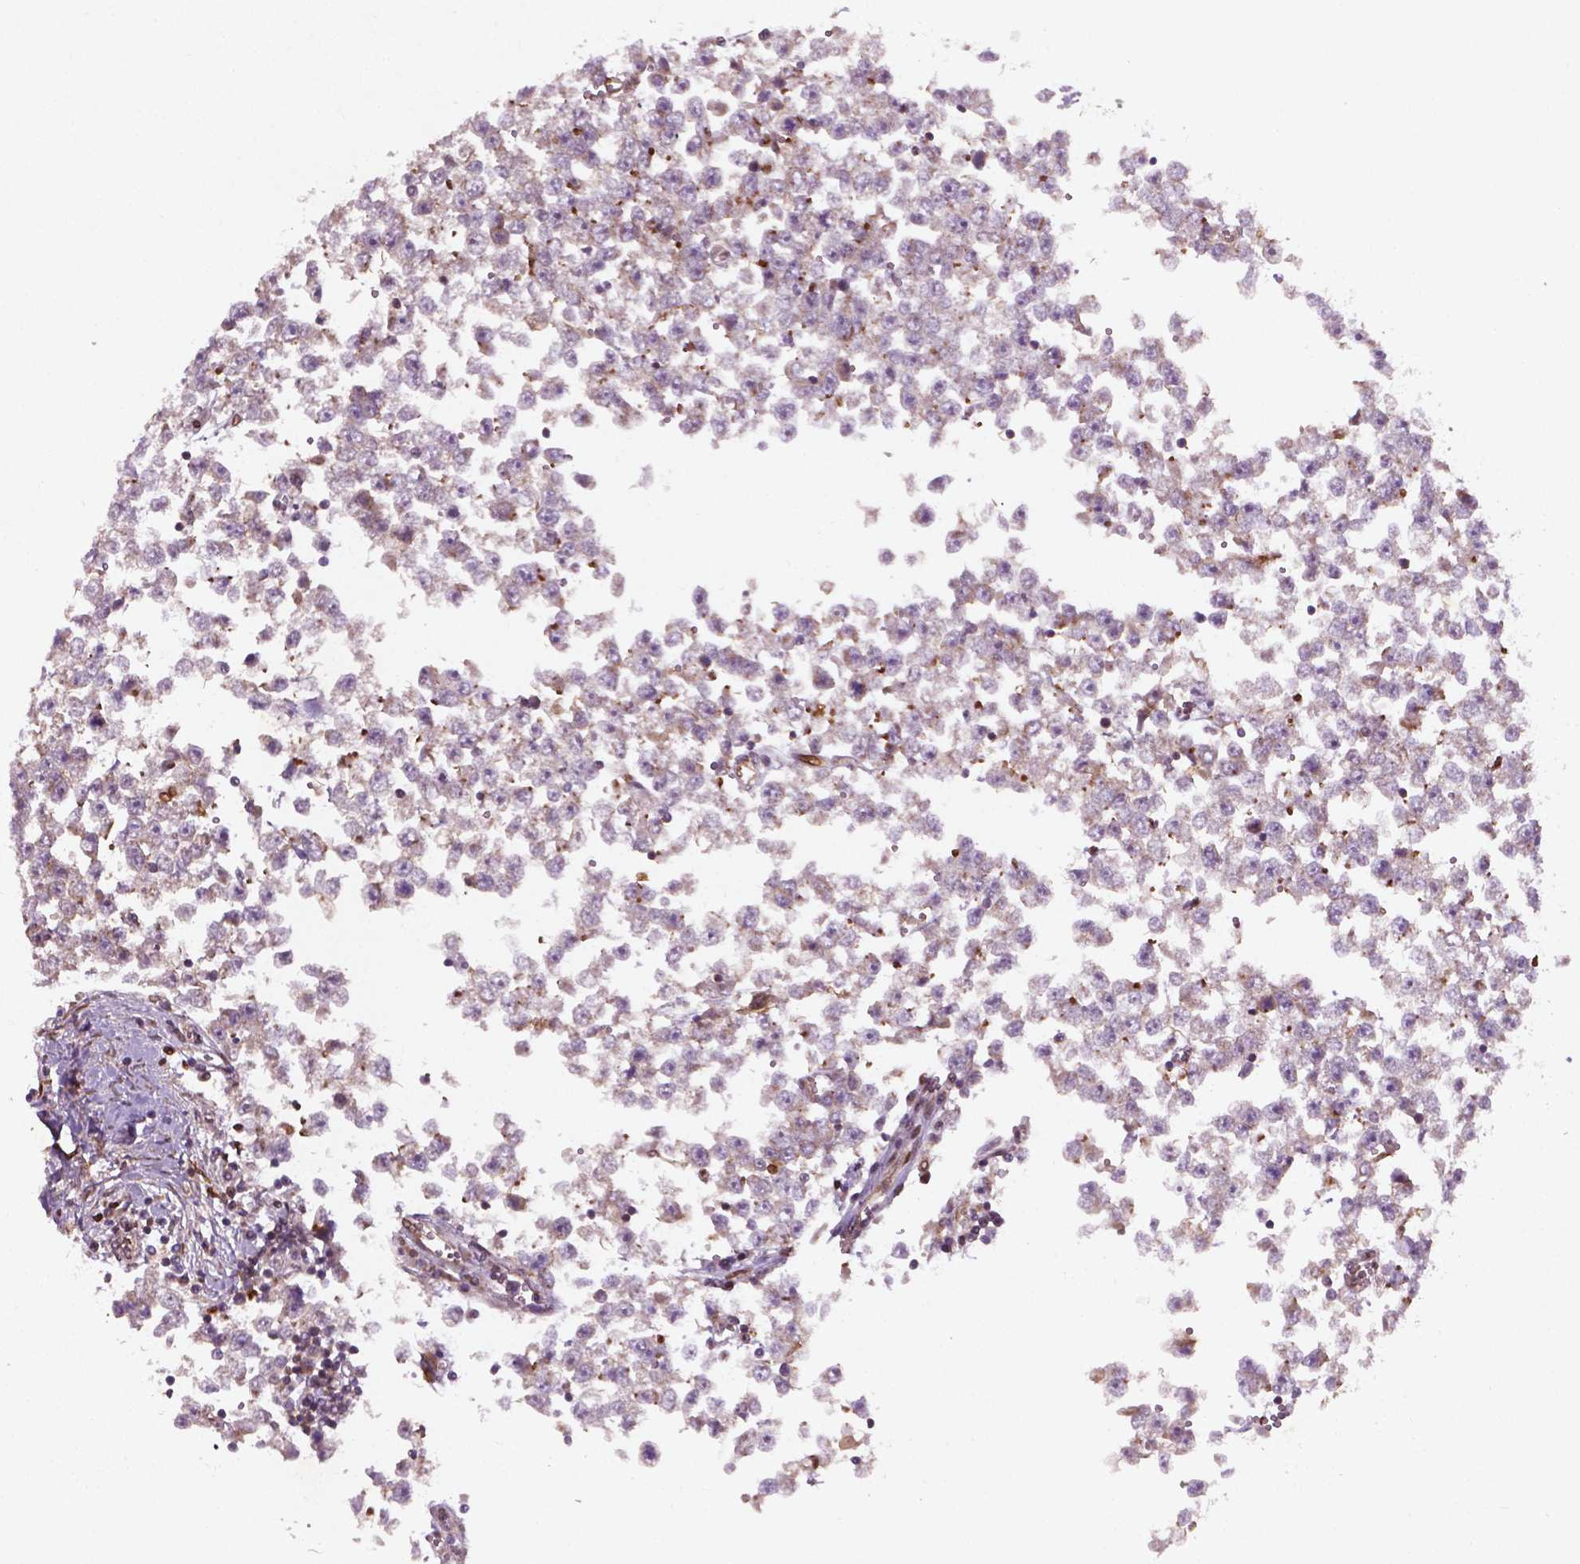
{"staining": {"intensity": "negative", "quantity": "none", "location": "none"}, "tissue": "testis cancer", "cell_type": "Tumor cells", "image_type": "cancer", "snomed": [{"axis": "morphology", "description": "Seminoma, NOS"}, {"axis": "topography", "description": "Testis"}], "caption": "An immunohistochemistry histopathology image of testis cancer is shown. There is no staining in tumor cells of testis cancer.", "gene": "TCHP", "patient": {"sex": "male", "age": 34}}